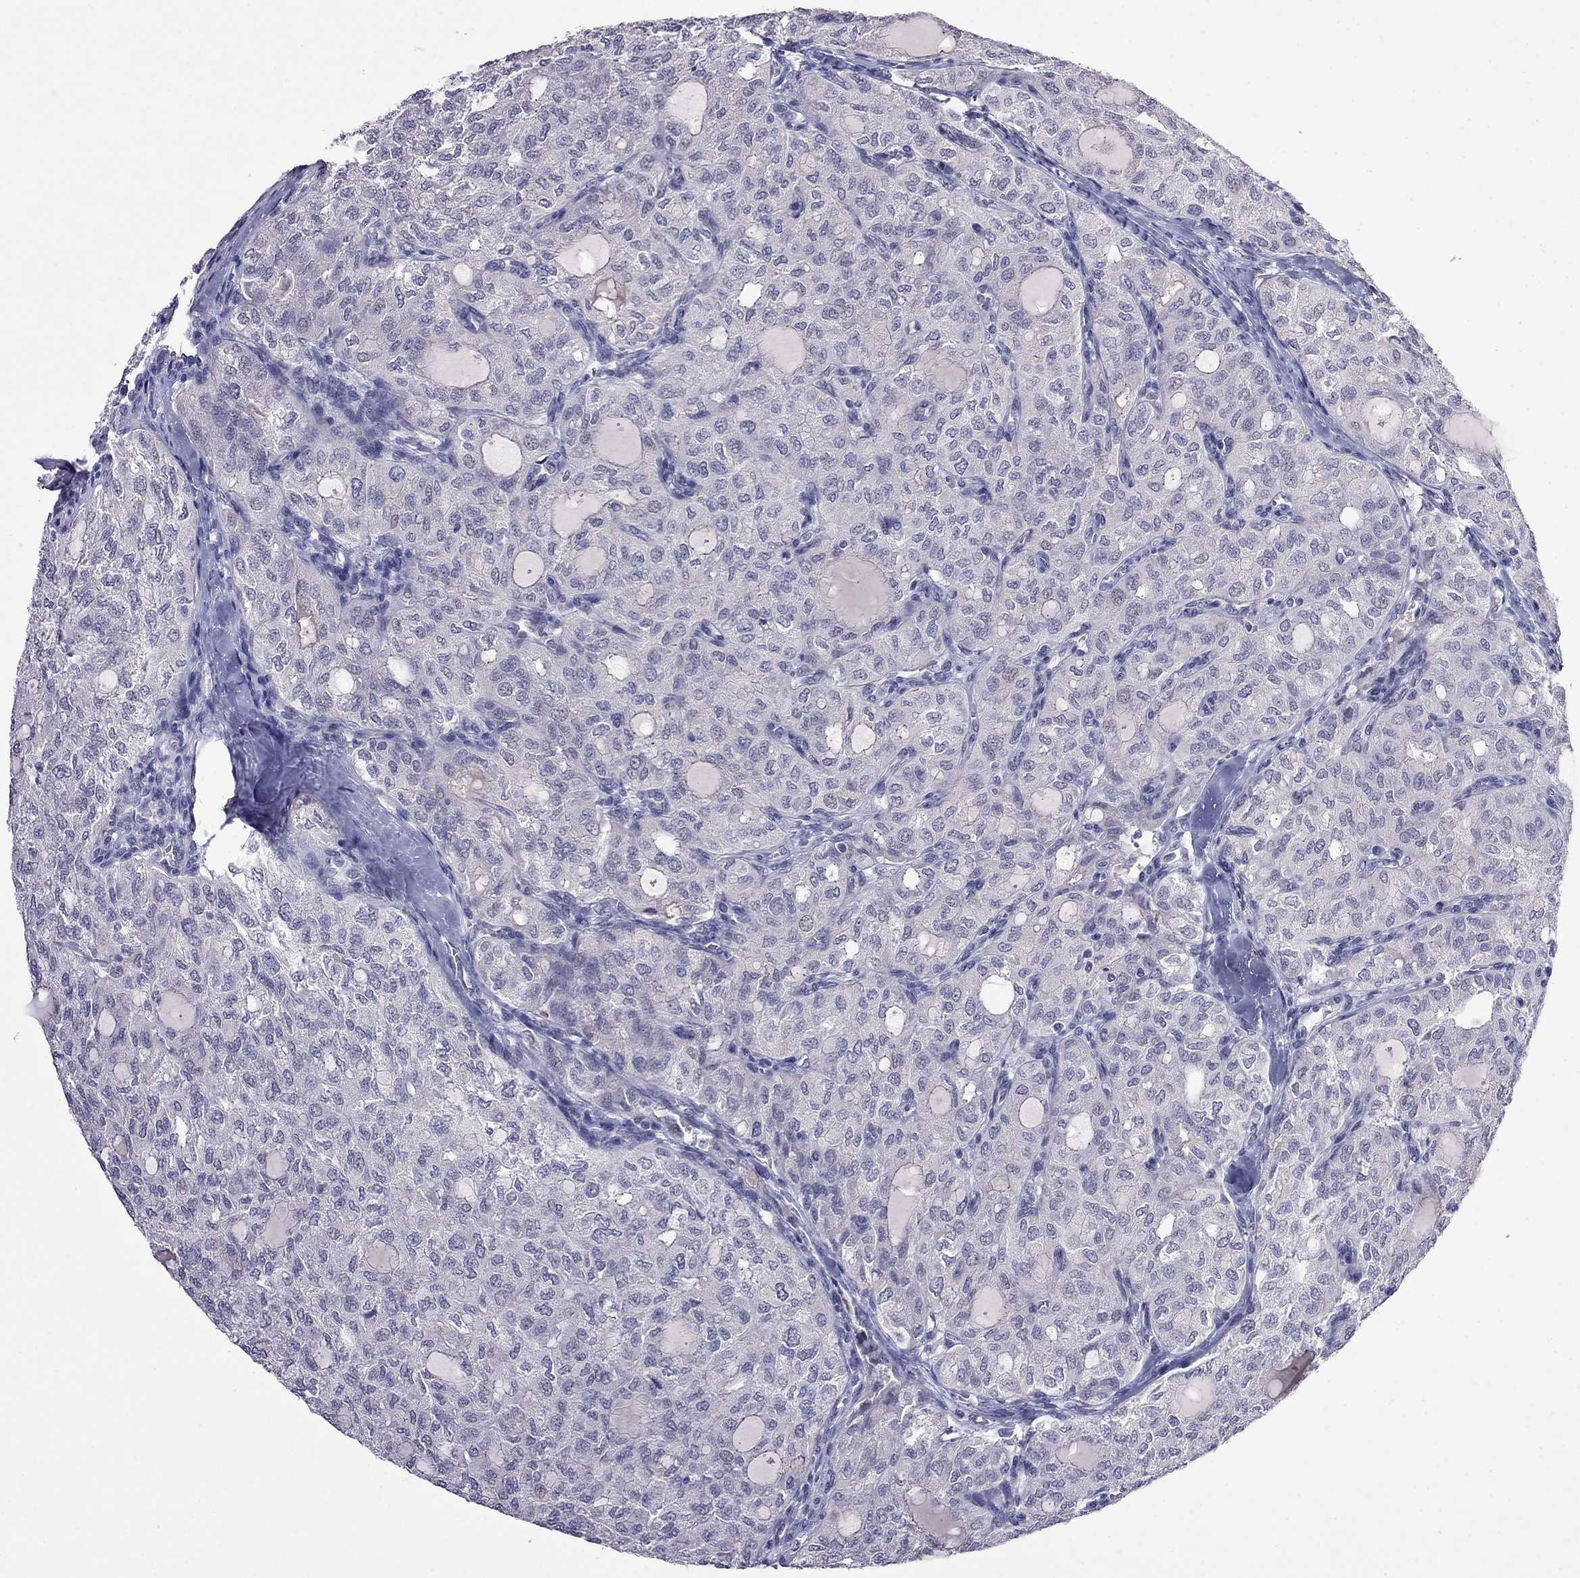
{"staining": {"intensity": "negative", "quantity": "none", "location": "none"}, "tissue": "thyroid cancer", "cell_type": "Tumor cells", "image_type": "cancer", "snomed": [{"axis": "morphology", "description": "Follicular adenoma carcinoma, NOS"}, {"axis": "topography", "description": "Thyroid gland"}], "caption": "Immunohistochemistry (IHC) of human follicular adenoma carcinoma (thyroid) demonstrates no staining in tumor cells.", "gene": "STAR", "patient": {"sex": "male", "age": 75}}